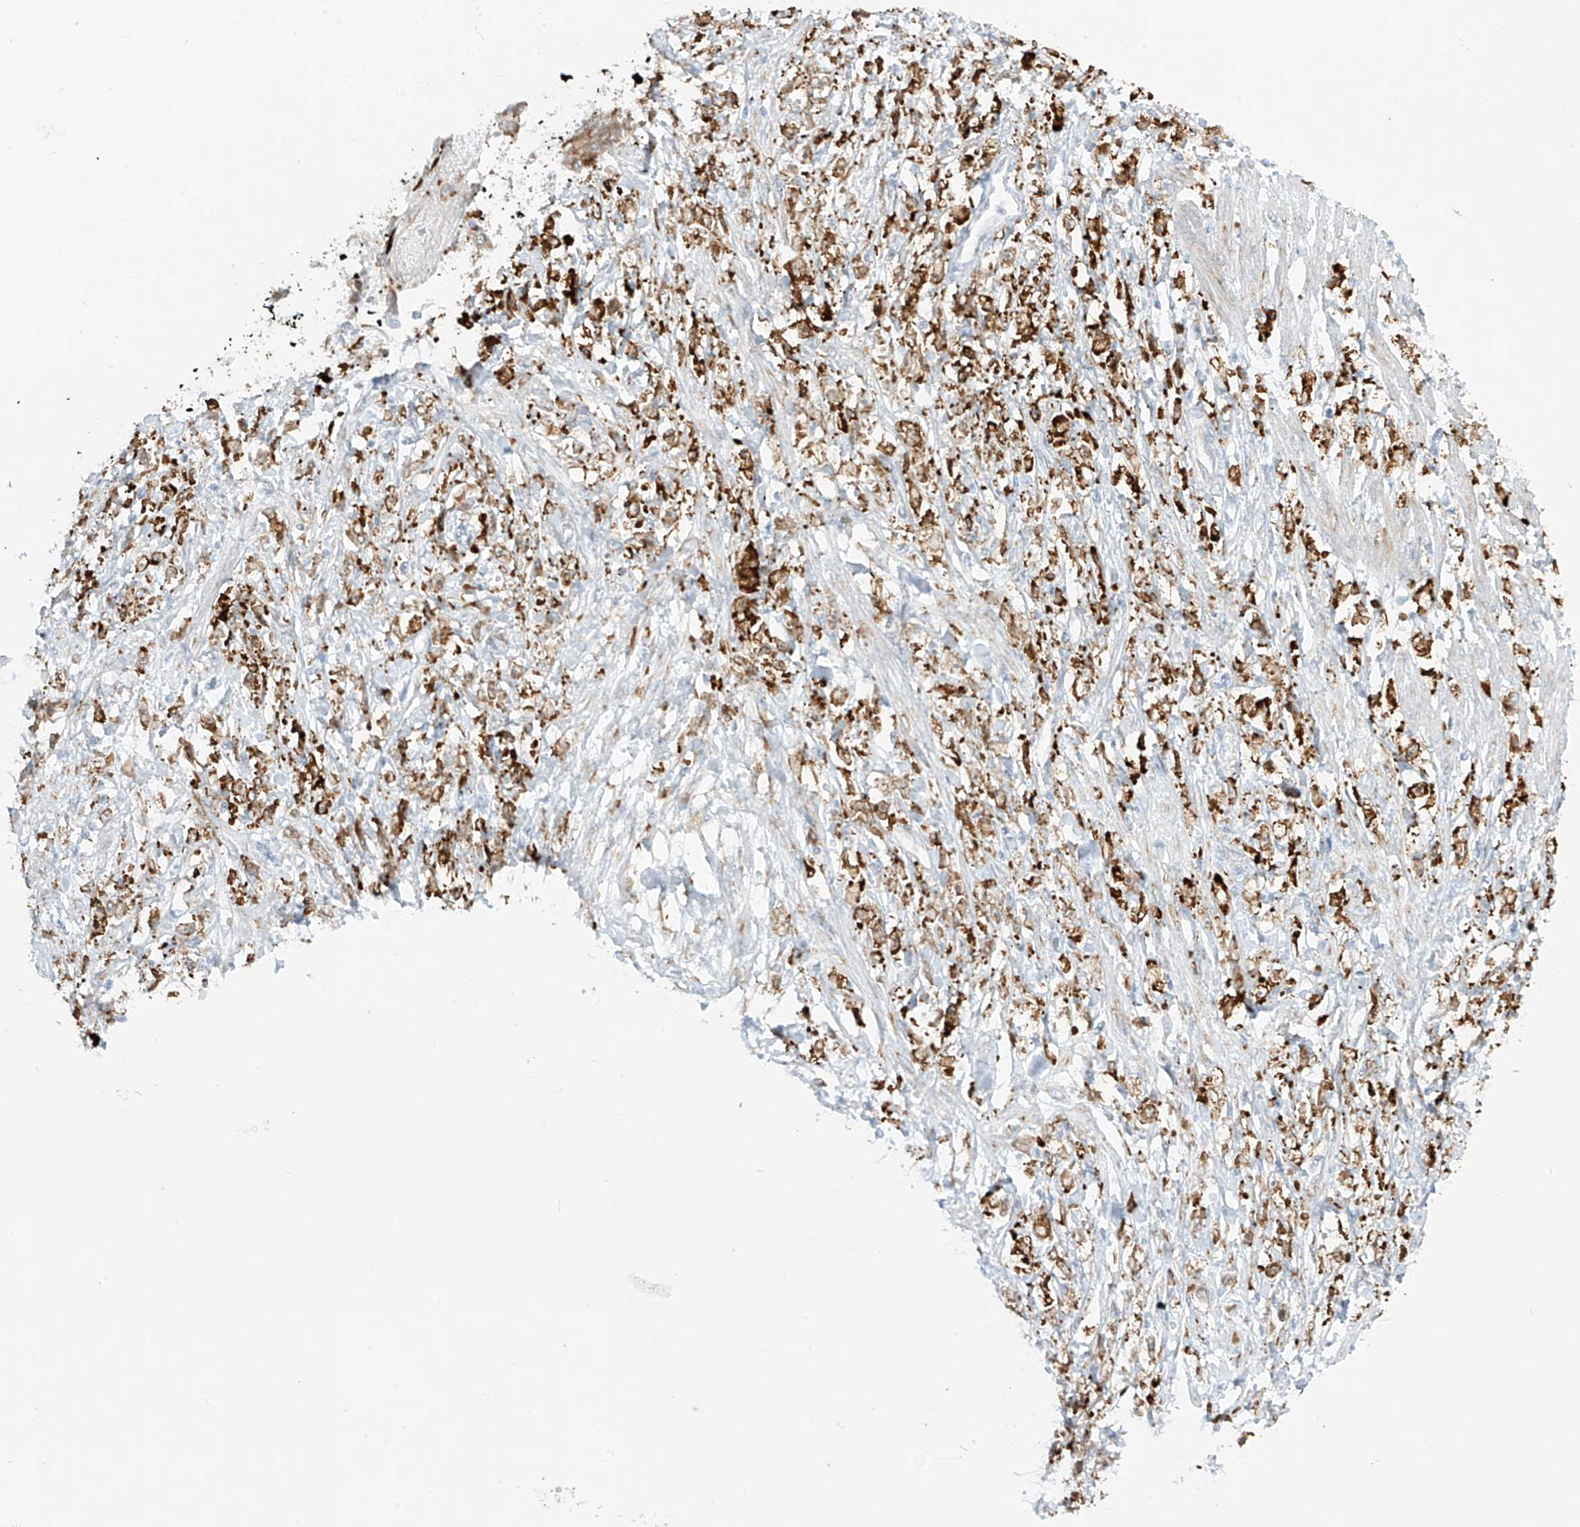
{"staining": {"intensity": "moderate", "quantity": ">75%", "location": "cytoplasmic/membranous"}, "tissue": "stomach cancer", "cell_type": "Tumor cells", "image_type": "cancer", "snomed": [{"axis": "morphology", "description": "Adenocarcinoma, NOS"}, {"axis": "topography", "description": "Stomach"}], "caption": "Immunohistochemical staining of adenocarcinoma (stomach) displays medium levels of moderate cytoplasmic/membranous protein staining in approximately >75% of tumor cells.", "gene": "LRRC59", "patient": {"sex": "female", "age": 59}}